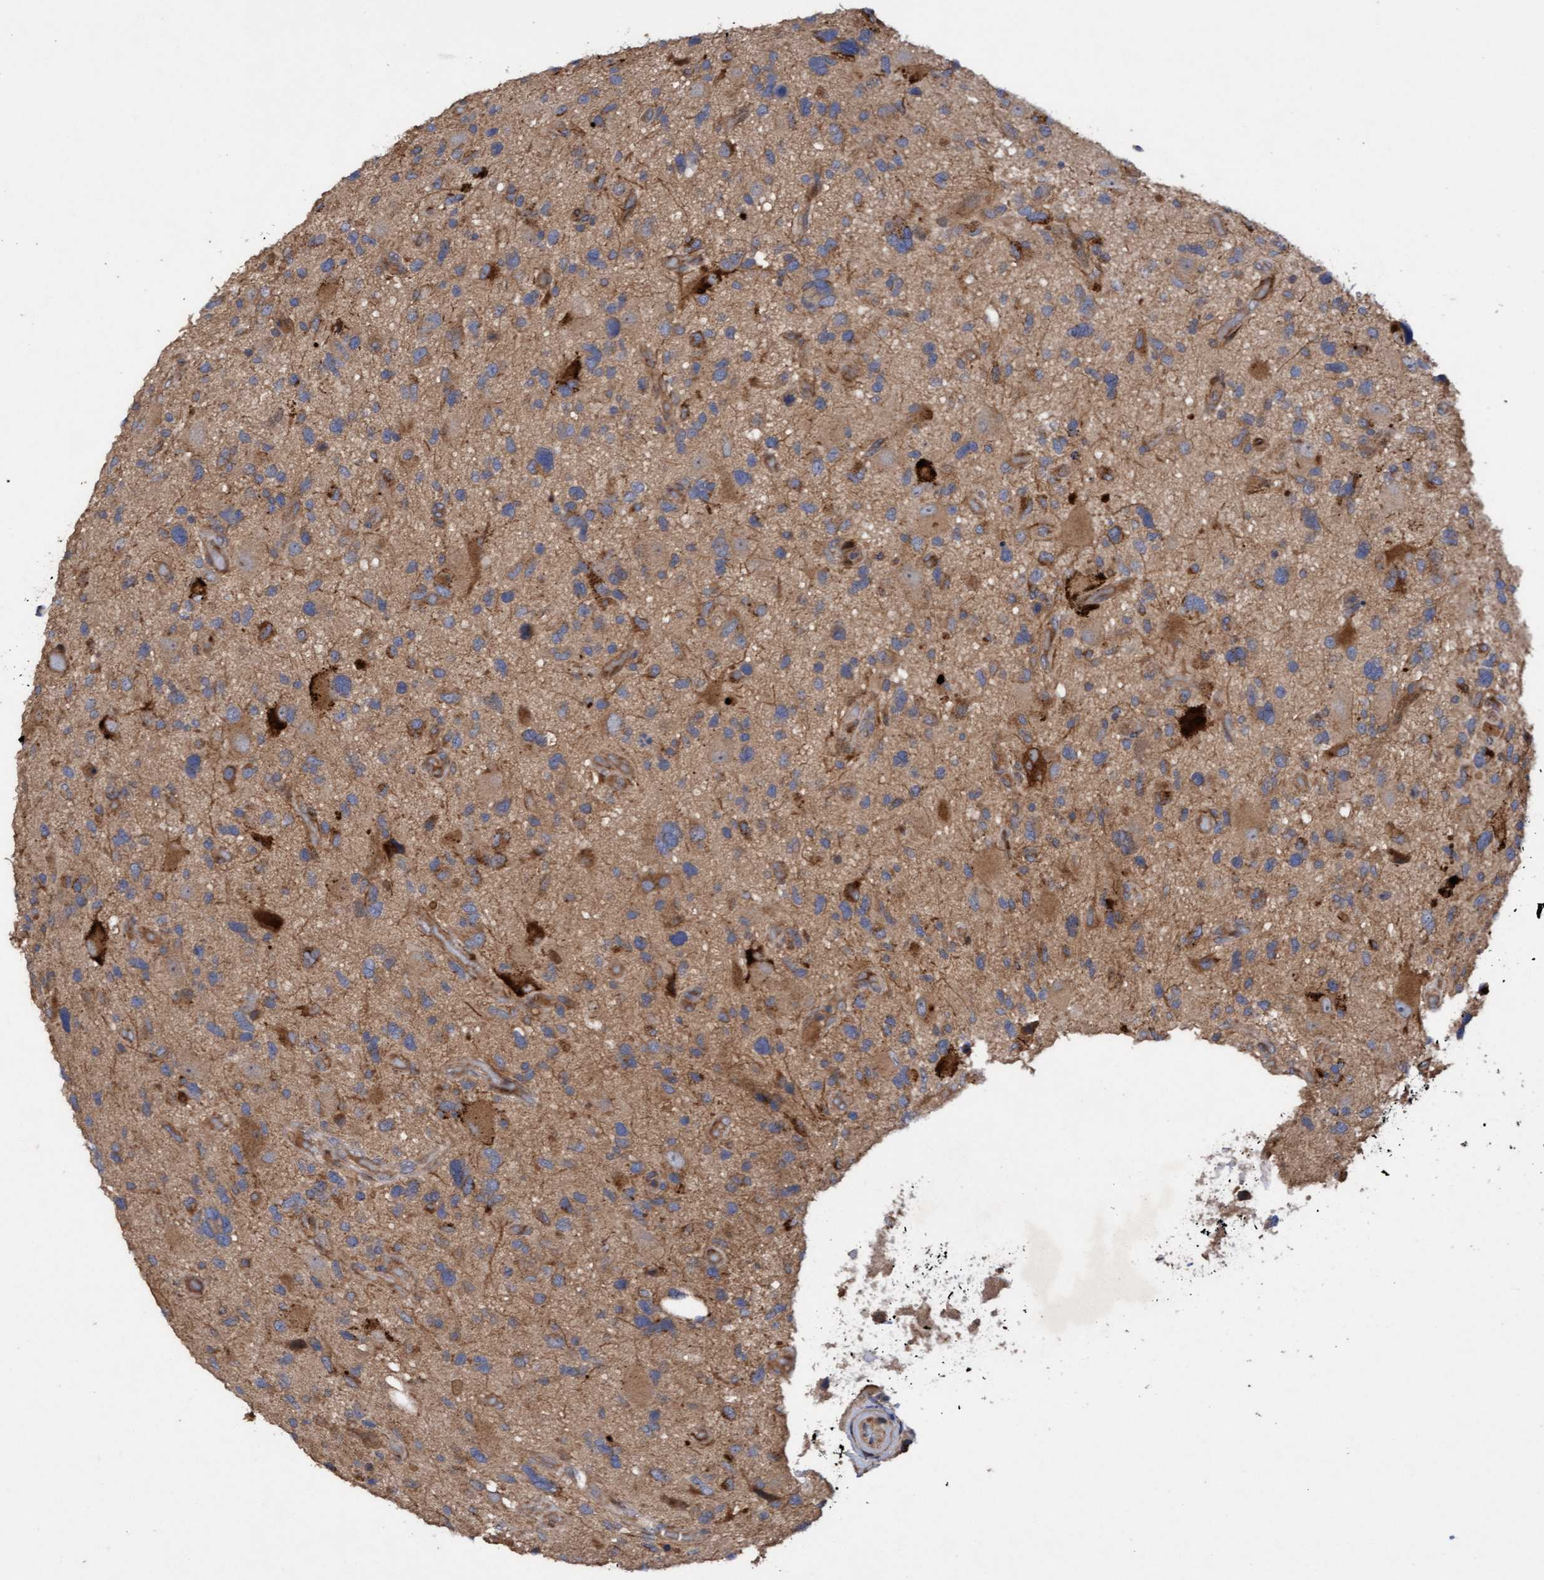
{"staining": {"intensity": "moderate", "quantity": "<25%", "location": "cytoplasmic/membranous"}, "tissue": "glioma", "cell_type": "Tumor cells", "image_type": "cancer", "snomed": [{"axis": "morphology", "description": "Glioma, malignant, High grade"}, {"axis": "topography", "description": "Brain"}], "caption": "The histopathology image demonstrates a brown stain indicating the presence of a protein in the cytoplasmic/membranous of tumor cells in glioma.", "gene": "ELP5", "patient": {"sex": "male", "age": 33}}